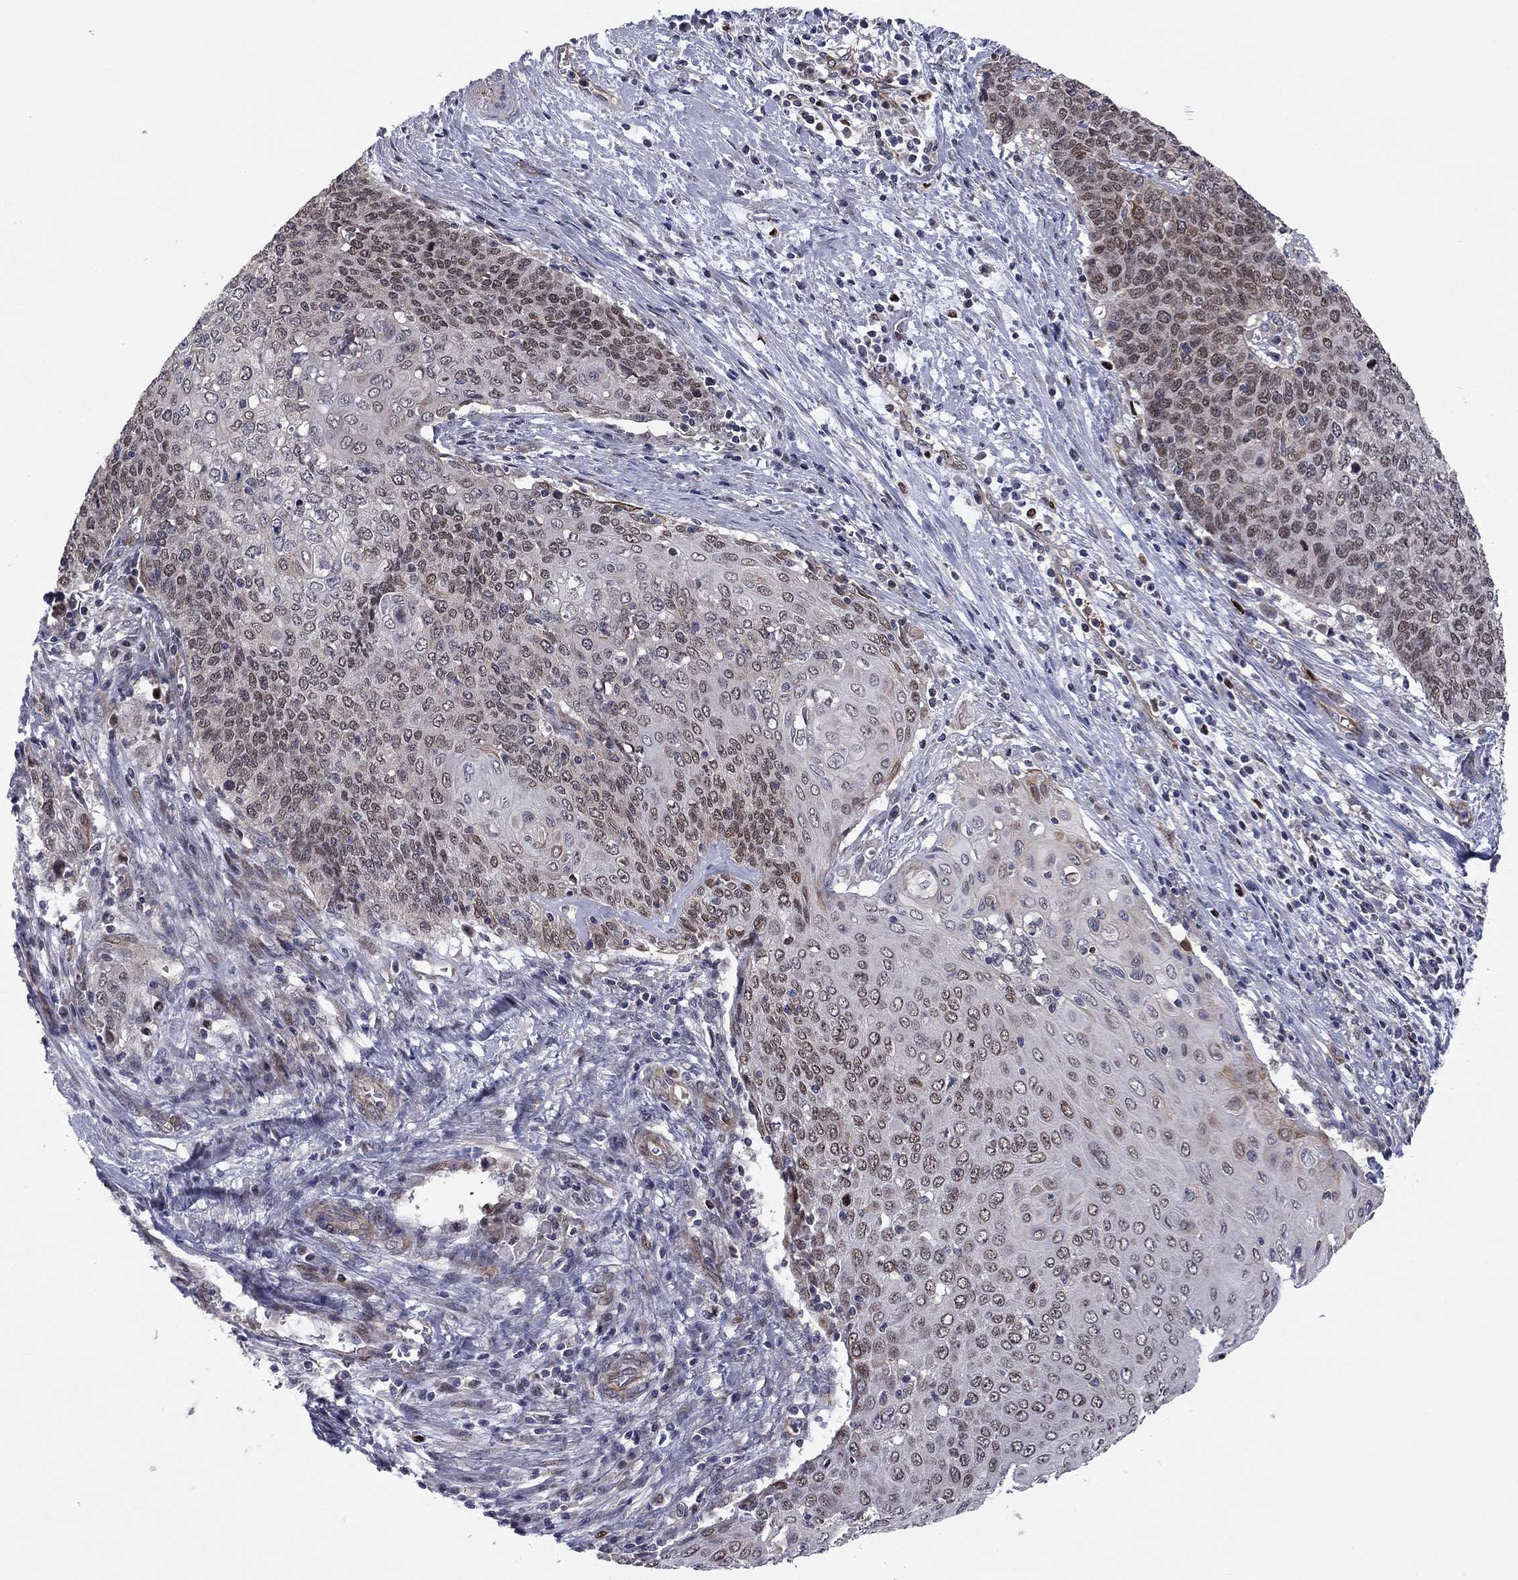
{"staining": {"intensity": "moderate", "quantity": "<25%", "location": "nuclear"}, "tissue": "cervical cancer", "cell_type": "Tumor cells", "image_type": "cancer", "snomed": [{"axis": "morphology", "description": "Squamous cell carcinoma, NOS"}, {"axis": "topography", "description": "Cervix"}], "caption": "Human cervical squamous cell carcinoma stained for a protein (brown) reveals moderate nuclear positive staining in about <25% of tumor cells.", "gene": "BCL11A", "patient": {"sex": "female", "age": 39}}